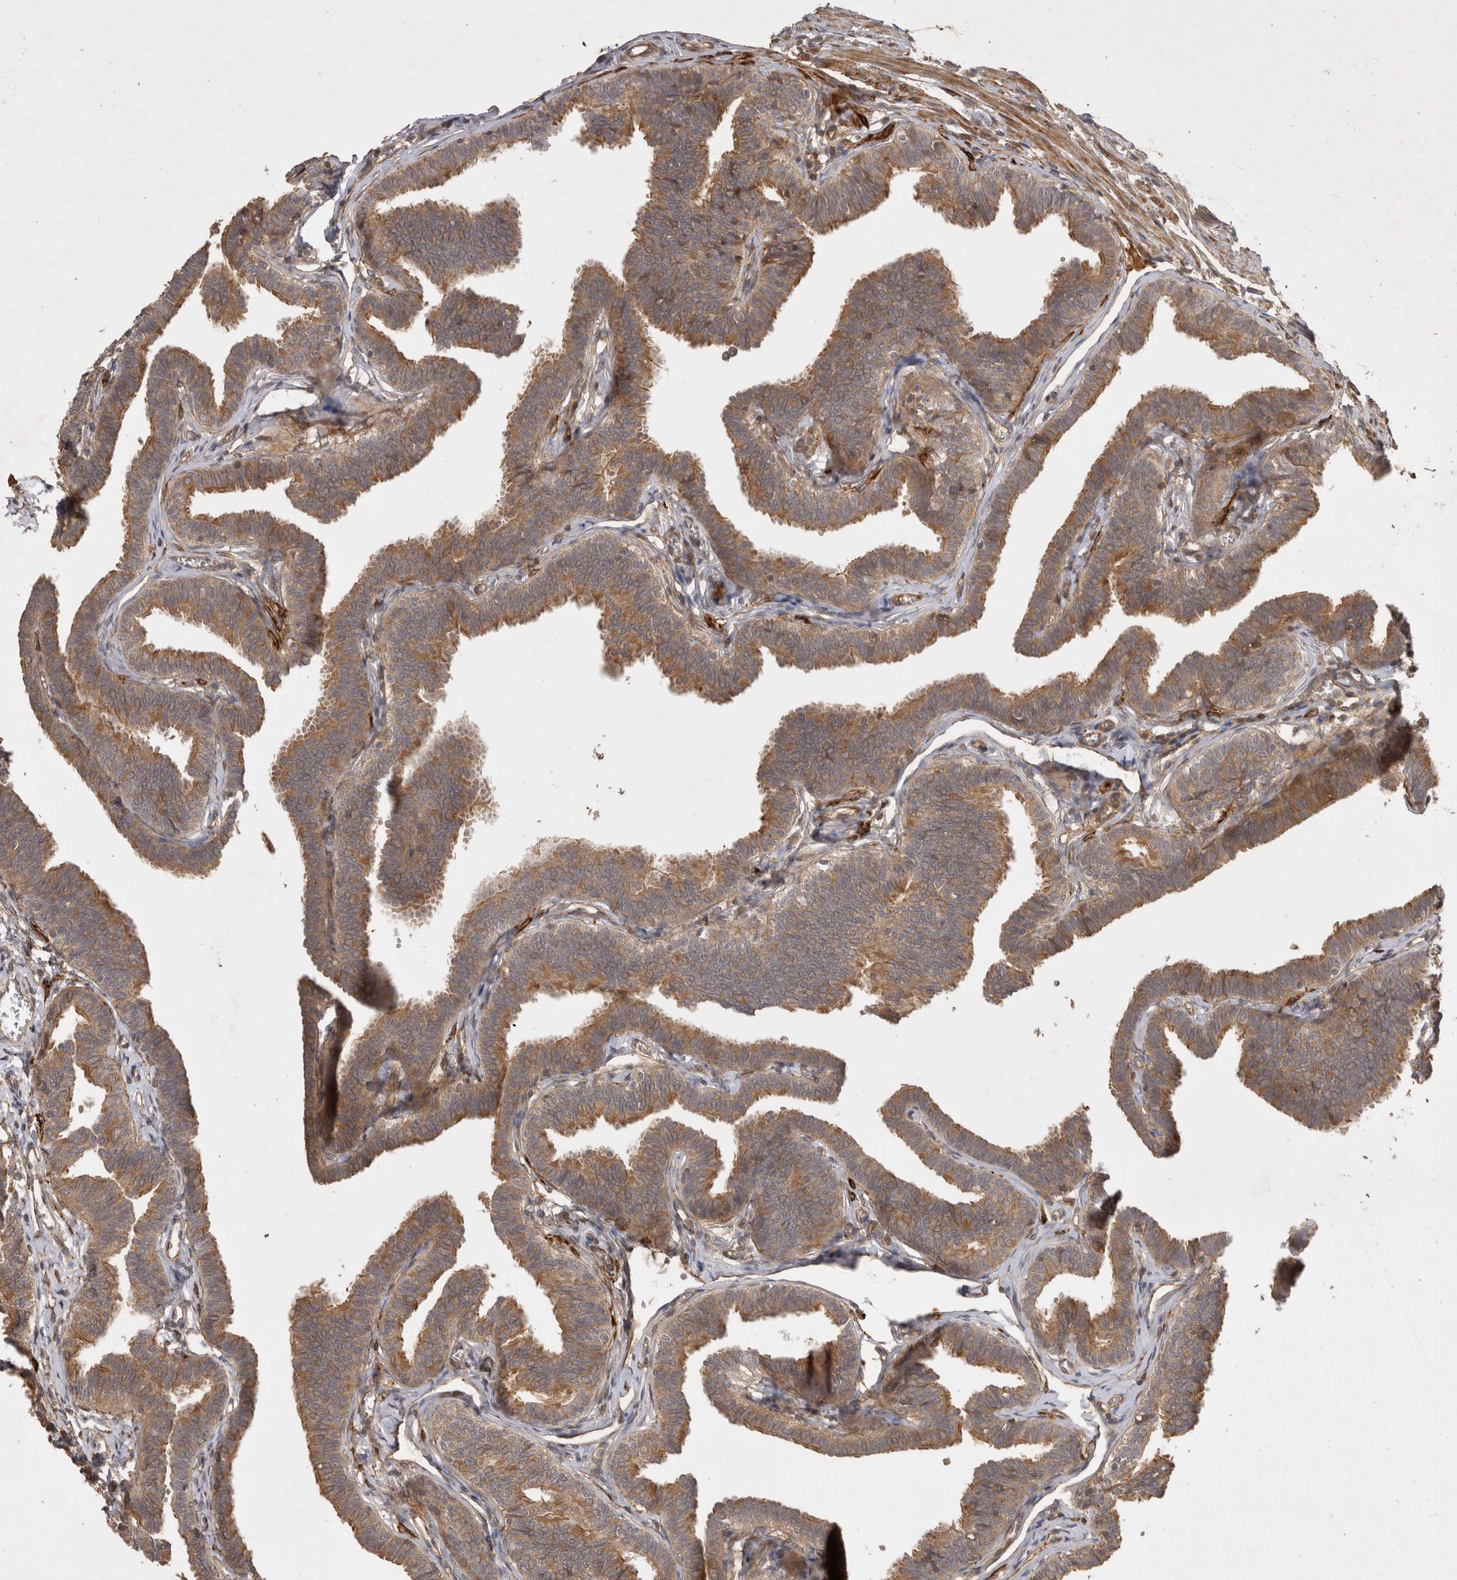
{"staining": {"intensity": "moderate", "quantity": ">75%", "location": "cytoplasmic/membranous"}, "tissue": "fallopian tube", "cell_type": "Glandular cells", "image_type": "normal", "snomed": [{"axis": "morphology", "description": "Normal tissue, NOS"}, {"axis": "topography", "description": "Fallopian tube"}, {"axis": "topography", "description": "Ovary"}], "caption": "A medium amount of moderate cytoplasmic/membranous positivity is identified in approximately >75% of glandular cells in benign fallopian tube.", "gene": "PPP1R42", "patient": {"sex": "female", "age": 23}}